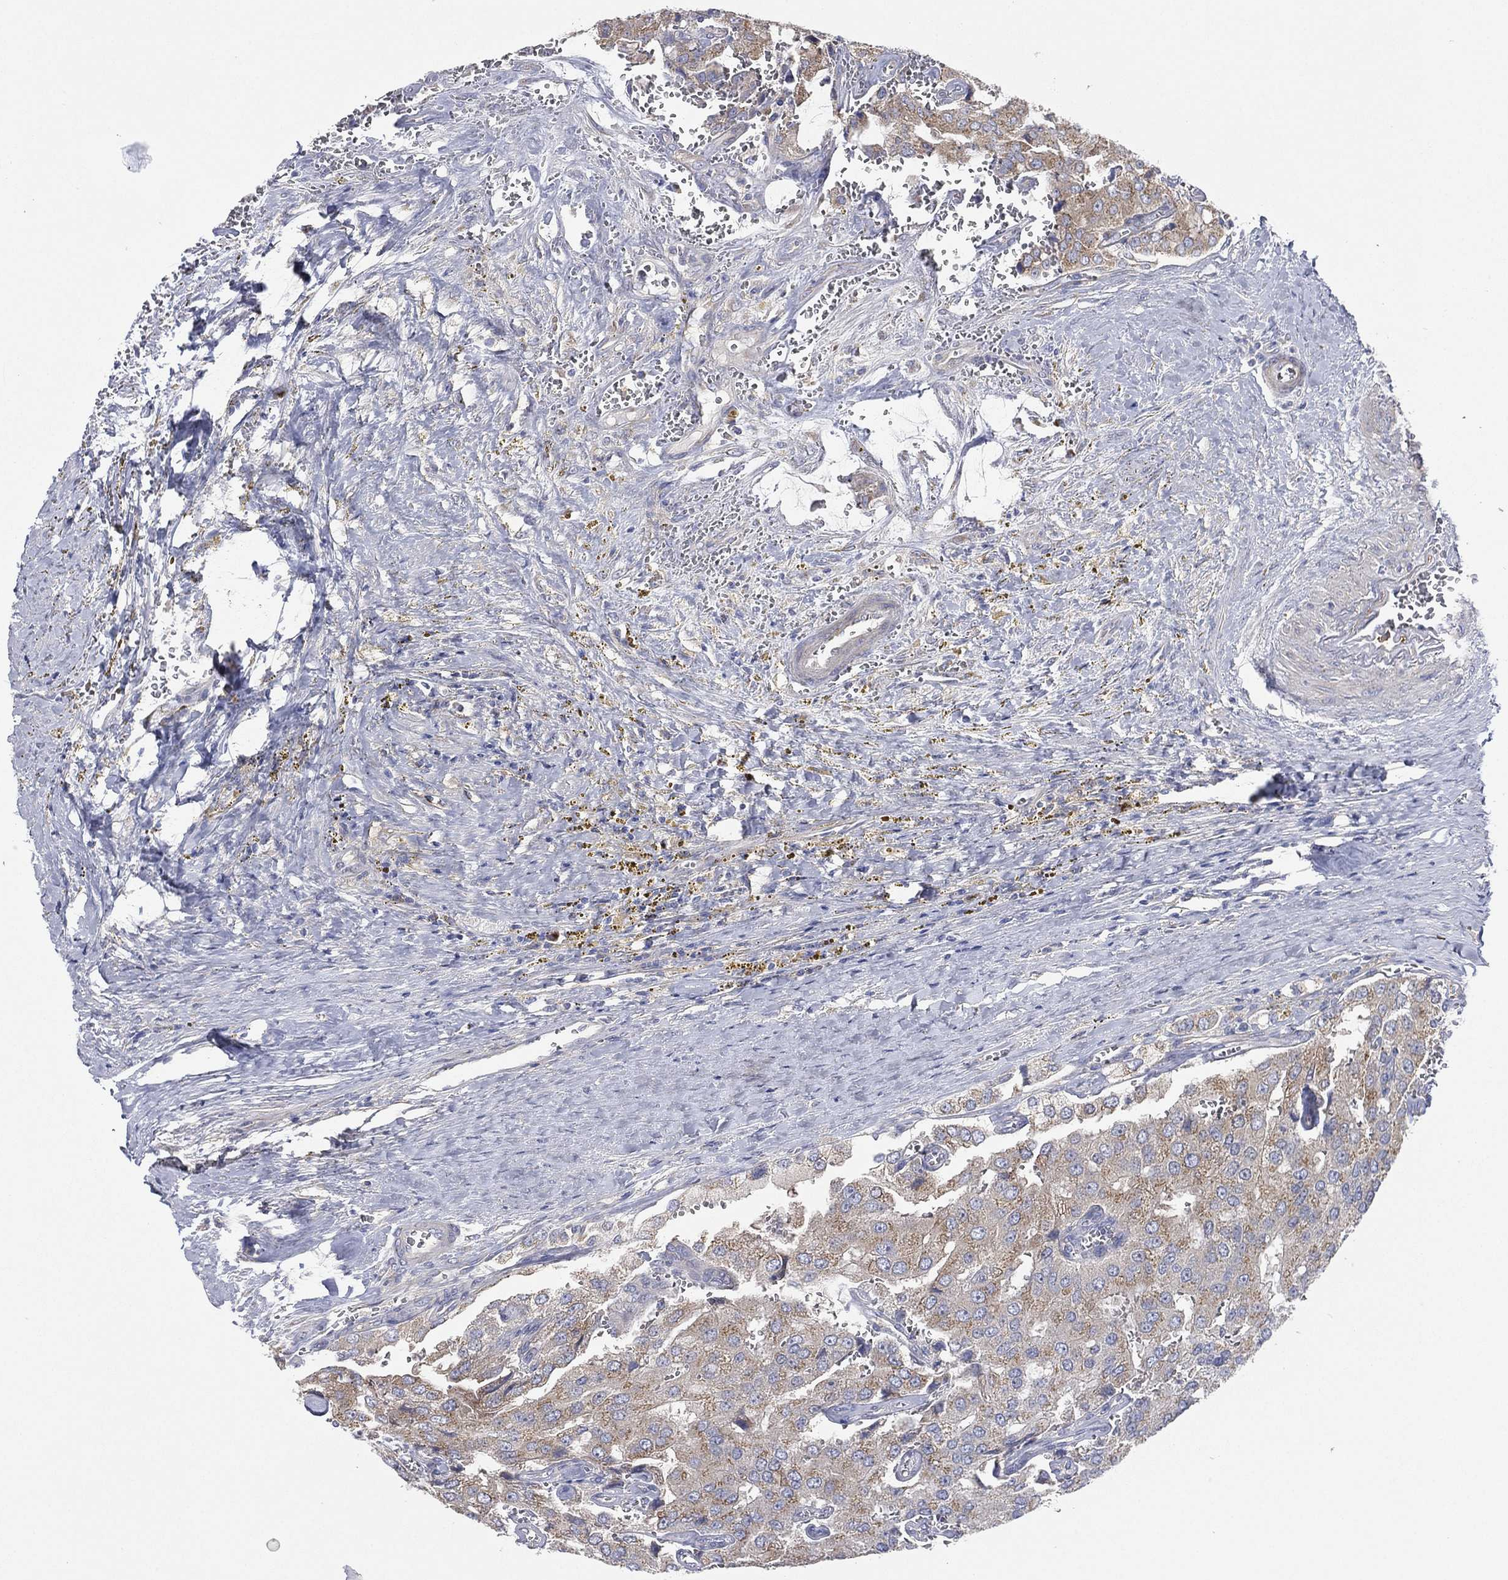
{"staining": {"intensity": "moderate", "quantity": "25%-75%", "location": "cytoplasmic/membranous"}, "tissue": "prostate cancer", "cell_type": "Tumor cells", "image_type": "cancer", "snomed": [{"axis": "morphology", "description": "Adenocarcinoma, NOS"}, {"axis": "topography", "description": "Prostate and seminal vesicle, NOS"}, {"axis": "topography", "description": "Prostate"}], "caption": "Protein expression analysis of prostate cancer displays moderate cytoplasmic/membranous expression in about 25%-75% of tumor cells. The staining is performed using DAB brown chromogen to label protein expression. The nuclei are counter-stained blue using hematoxylin.", "gene": "ATP8A2", "patient": {"sex": "male", "age": 67}}